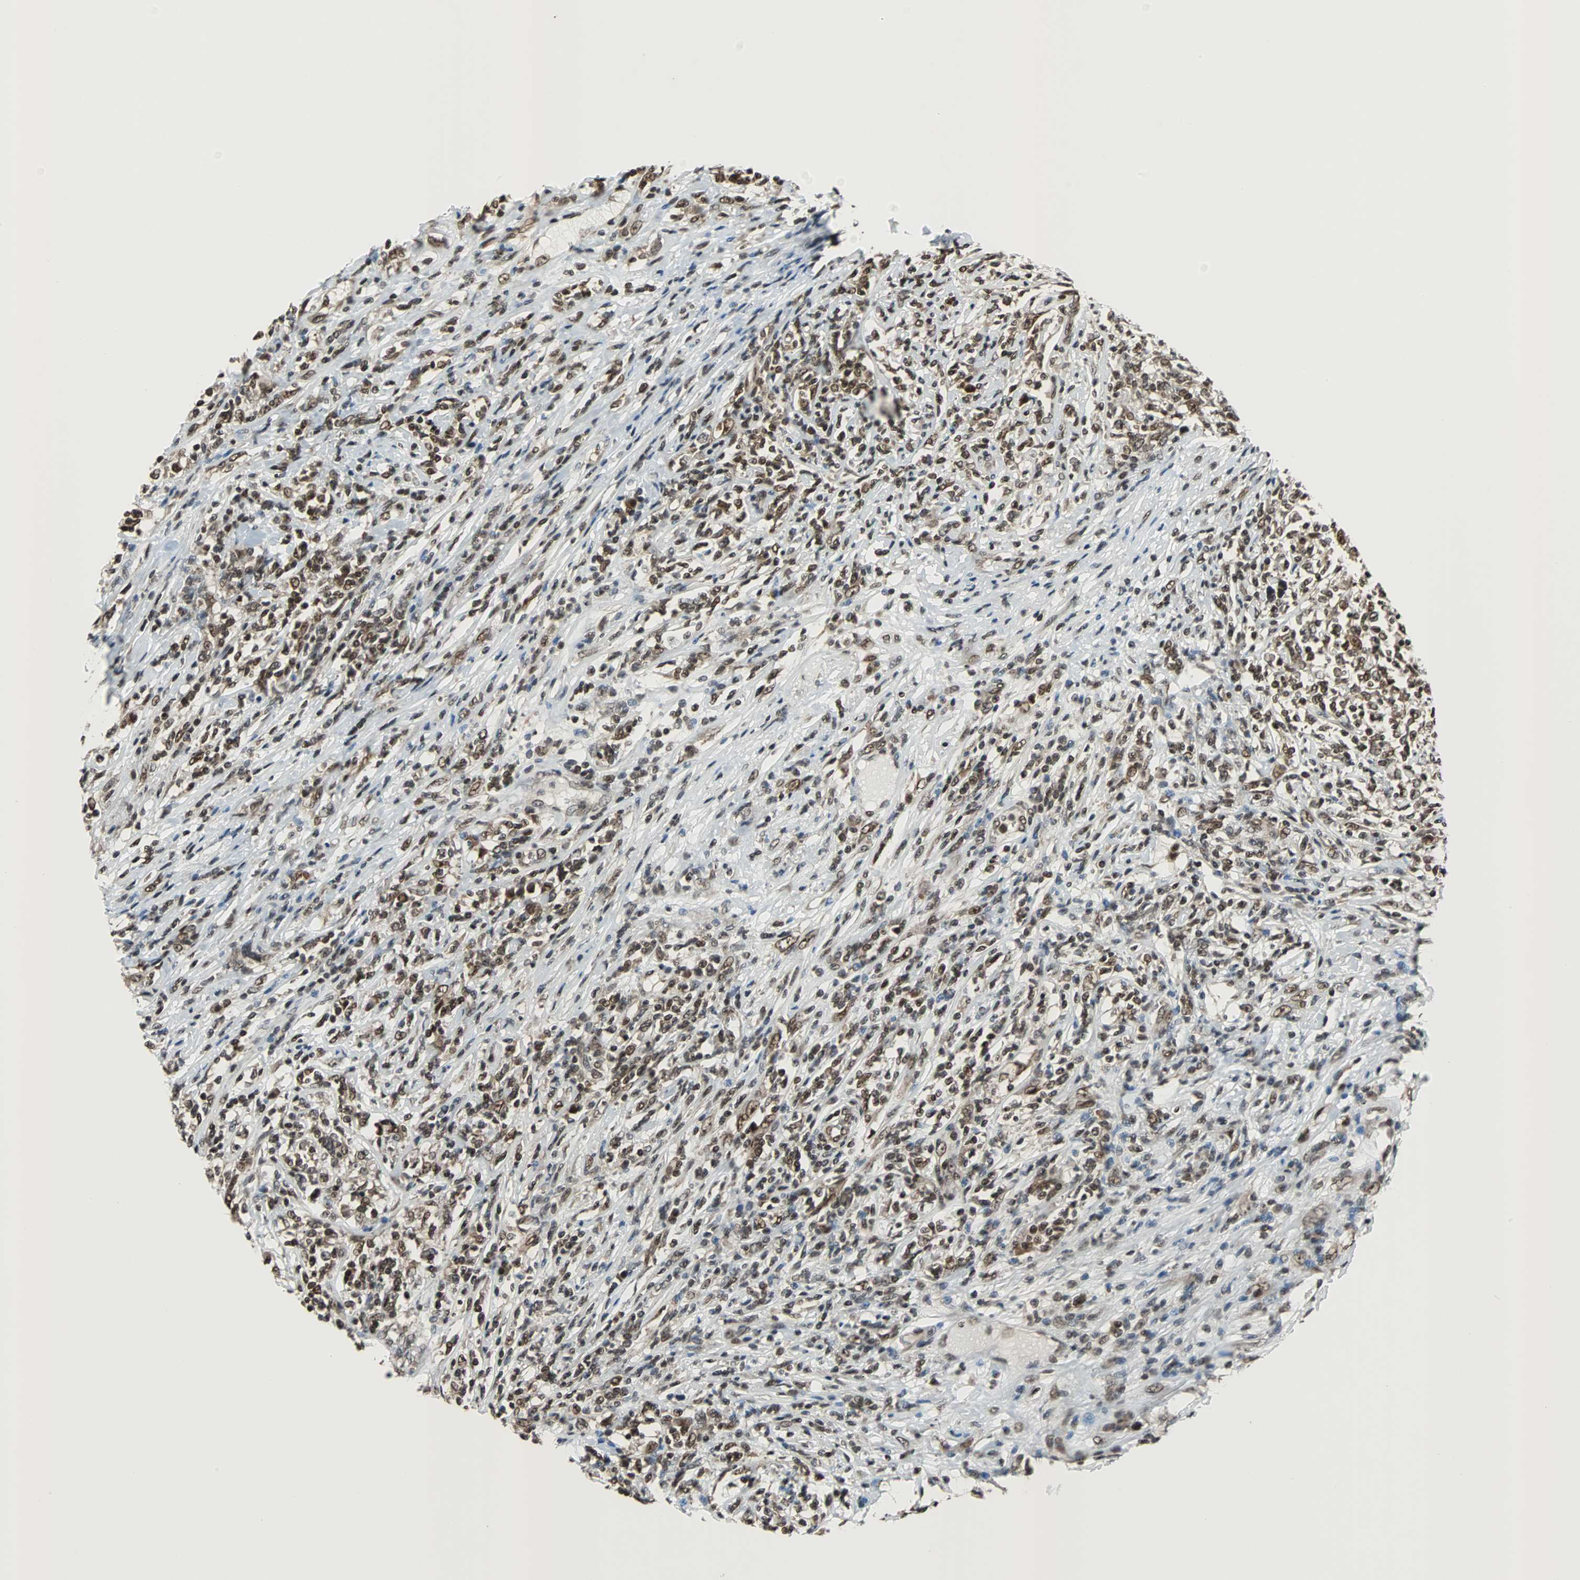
{"staining": {"intensity": "strong", "quantity": ">75%", "location": "nuclear"}, "tissue": "lymphoma", "cell_type": "Tumor cells", "image_type": "cancer", "snomed": [{"axis": "morphology", "description": "Malignant lymphoma, non-Hodgkin's type, High grade"}, {"axis": "topography", "description": "Lymph node"}], "caption": "The immunohistochemical stain highlights strong nuclear staining in tumor cells of lymphoma tissue. (DAB (3,3'-diaminobenzidine) = brown stain, brightfield microscopy at high magnification).", "gene": "REST", "patient": {"sex": "female", "age": 84}}